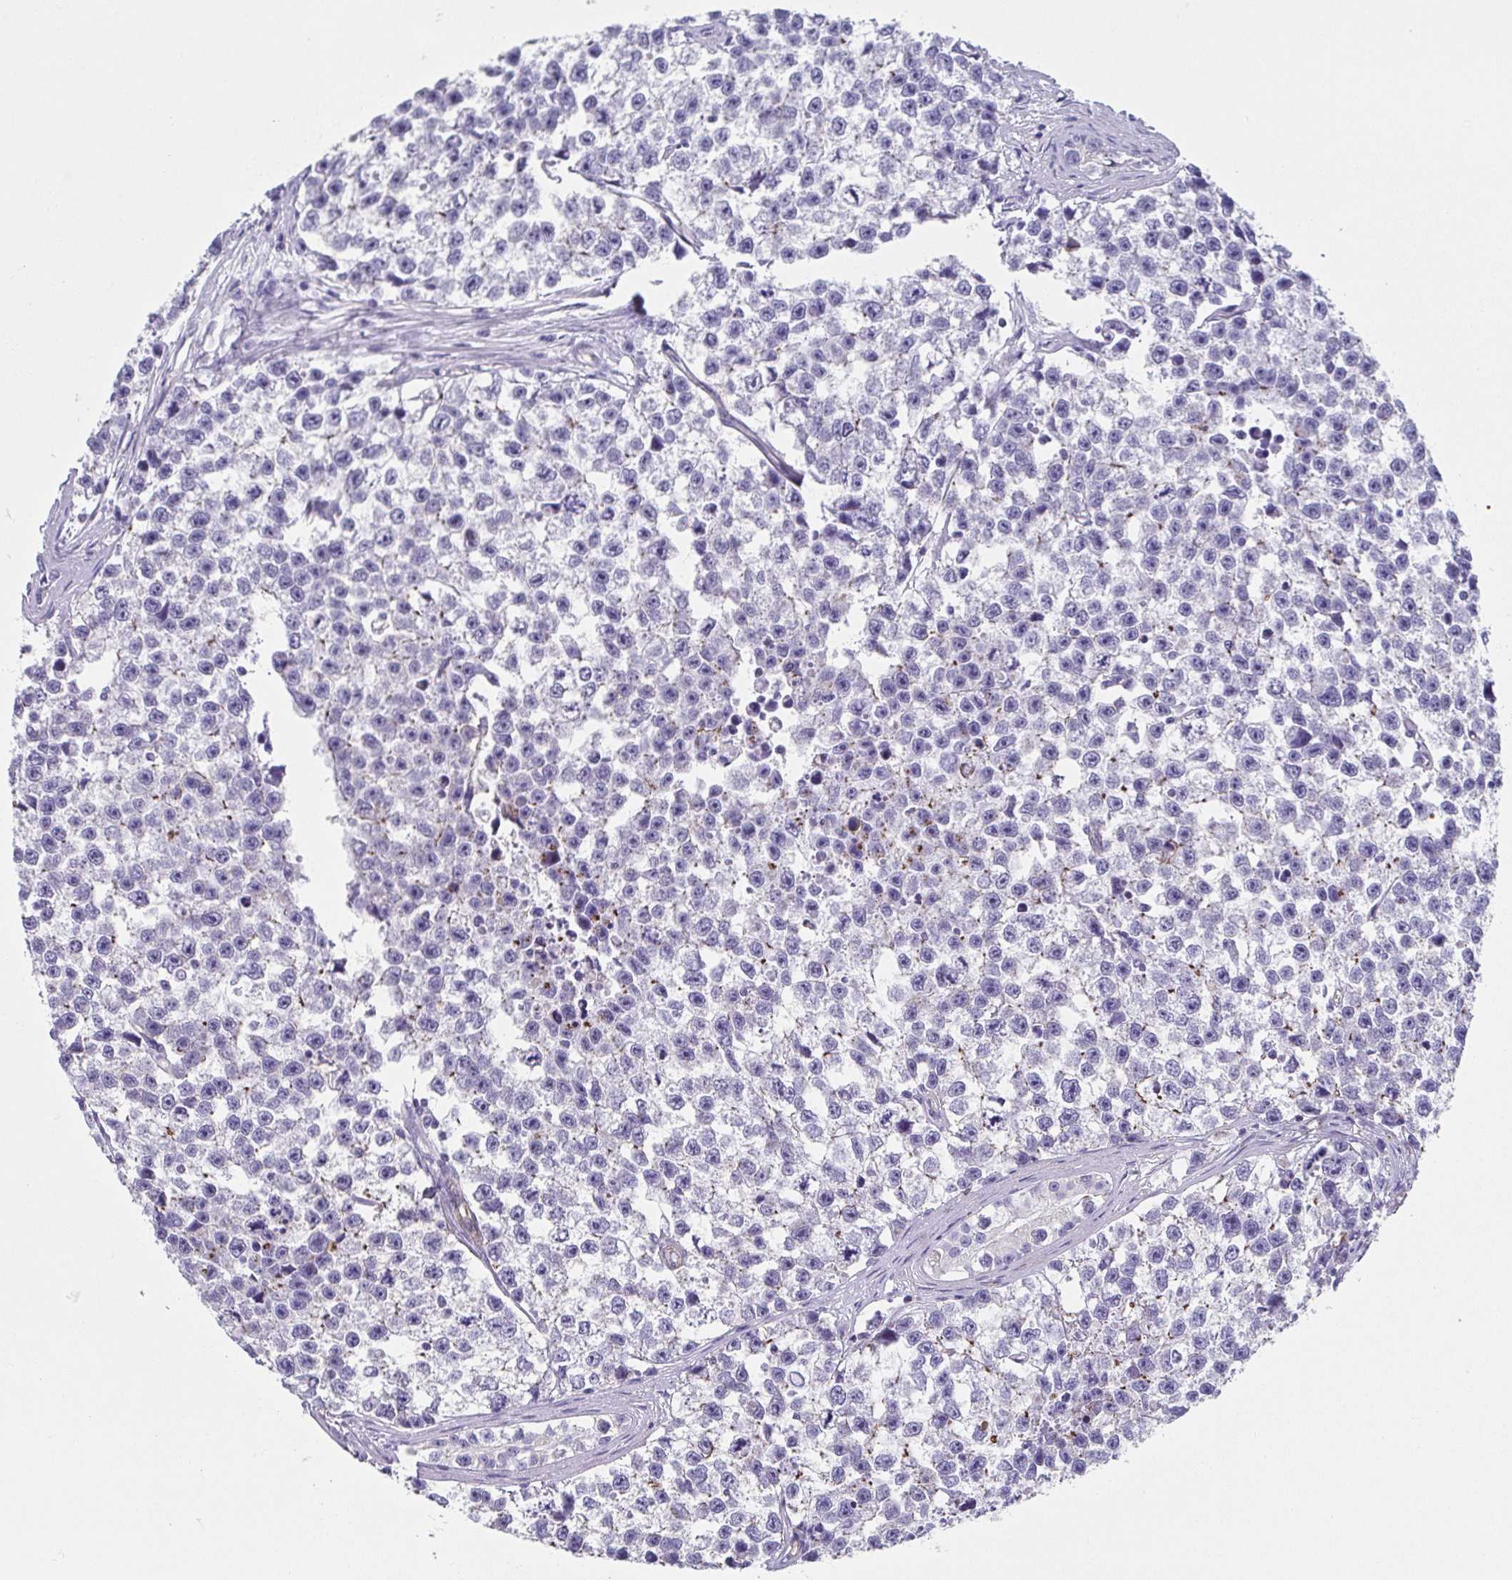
{"staining": {"intensity": "negative", "quantity": "none", "location": "none"}, "tissue": "testis cancer", "cell_type": "Tumor cells", "image_type": "cancer", "snomed": [{"axis": "morphology", "description": "Seminoma, NOS"}, {"axis": "topography", "description": "Testis"}], "caption": "An immunohistochemistry image of testis seminoma is shown. There is no staining in tumor cells of testis seminoma.", "gene": "TRAM2", "patient": {"sex": "male", "age": 26}}